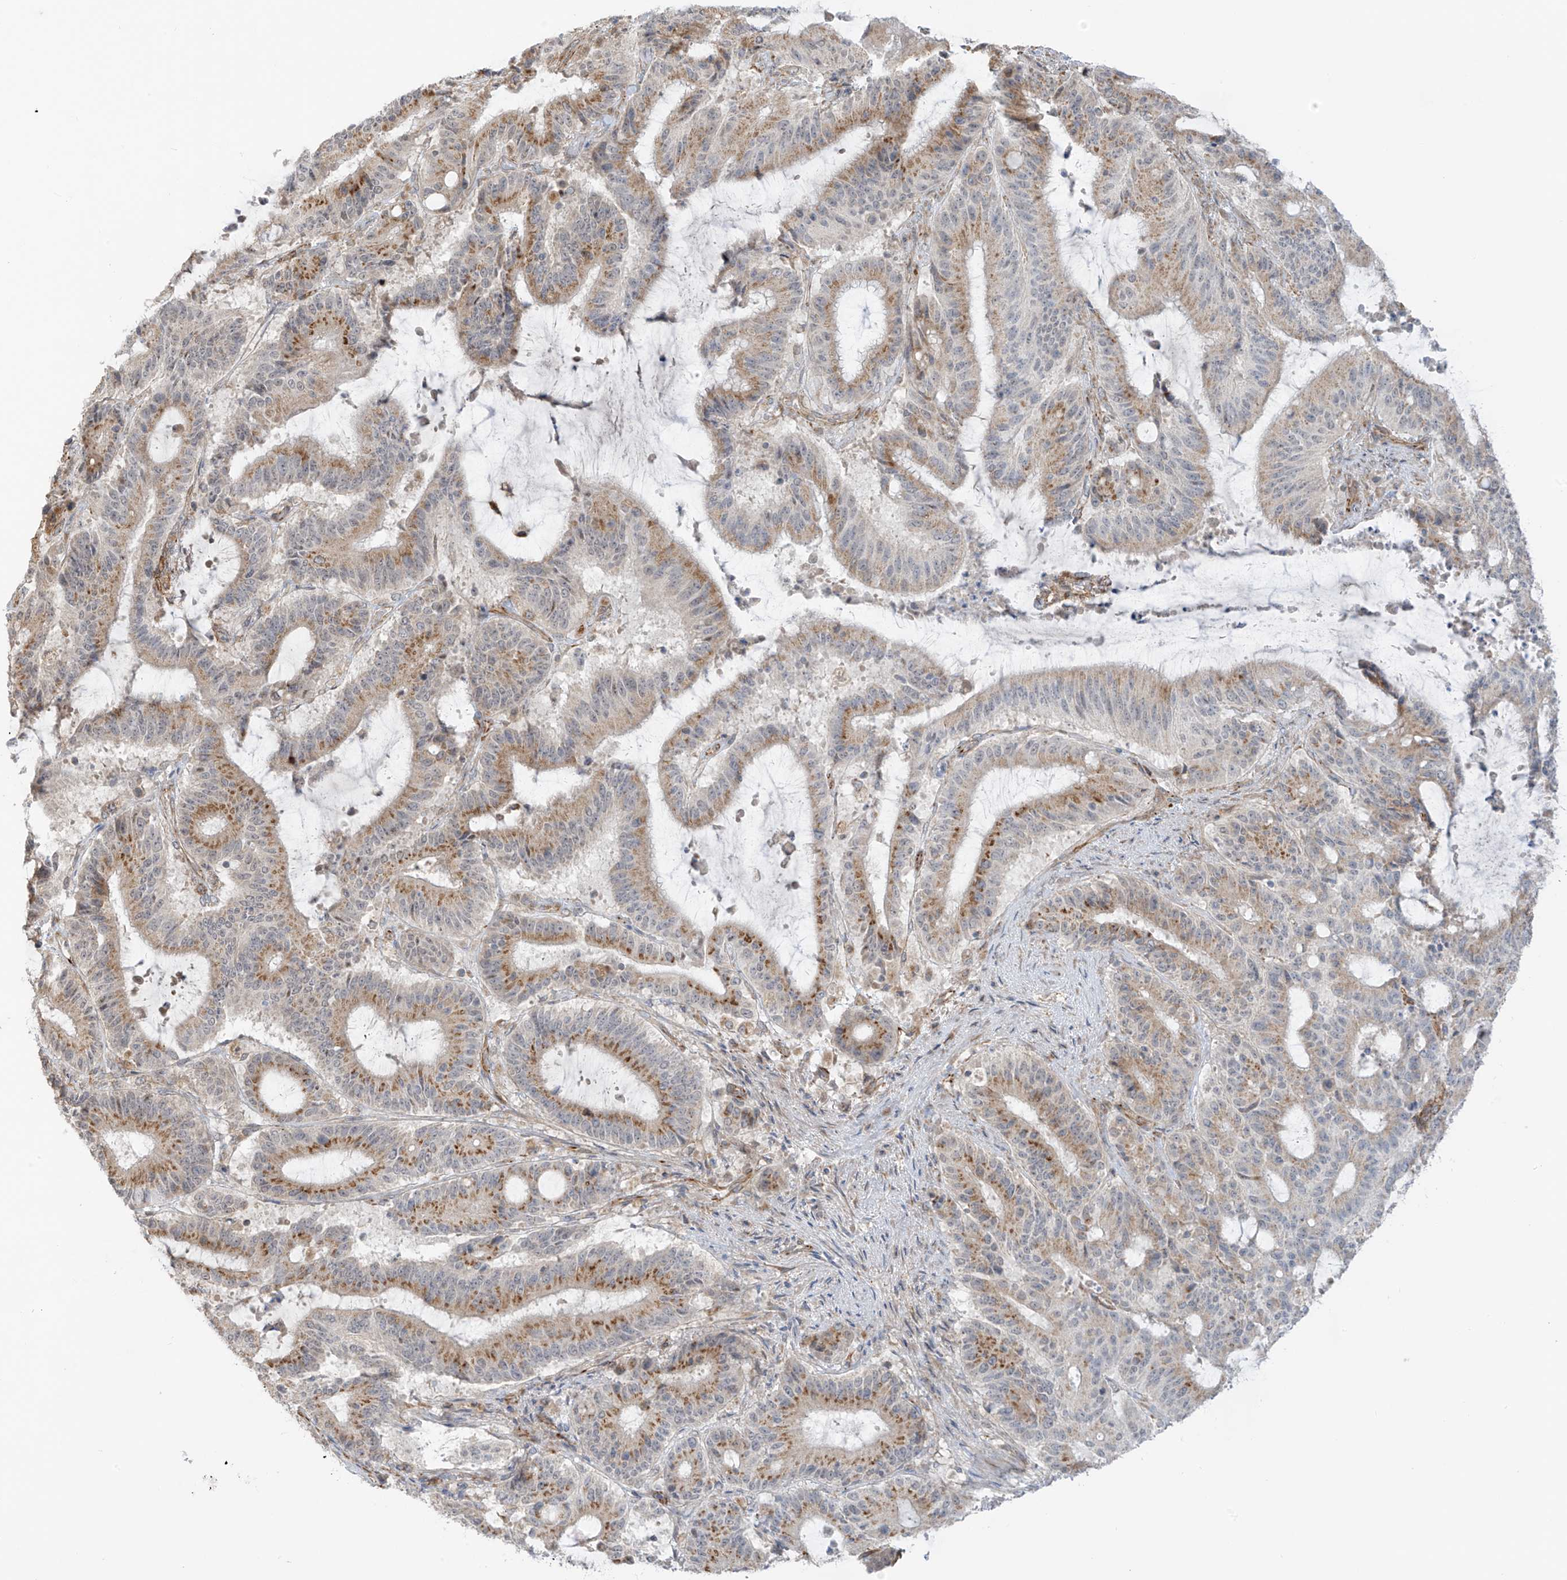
{"staining": {"intensity": "moderate", "quantity": "25%-75%", "location": "cytoplasmic/membranous"}, "tissue": "liver cancer", "cell_type": "Tumor cells", "image_type": "cancer", "snomed": [{"axis": "morphology", "description": "Normal tissue, NOS"}, {"axis": "morphology", "description": "Cholangiocarcinoma"}, {"axis": "topography", "description": "Liver"}, {"axis": "topography", "description": "Peripheral nerve tissue"}], "caption": "Liver cholangiocarcinoma tissue exhibits moderate cytoplasmic/membranous positivity in approximately 25%-75% of tumor cells, visualized by immunohistochemistry. (IHC, brightfield microscopy, high magnification).", "gene": "HS6ST2", "patient": {"sex": "female", "age": 73}}